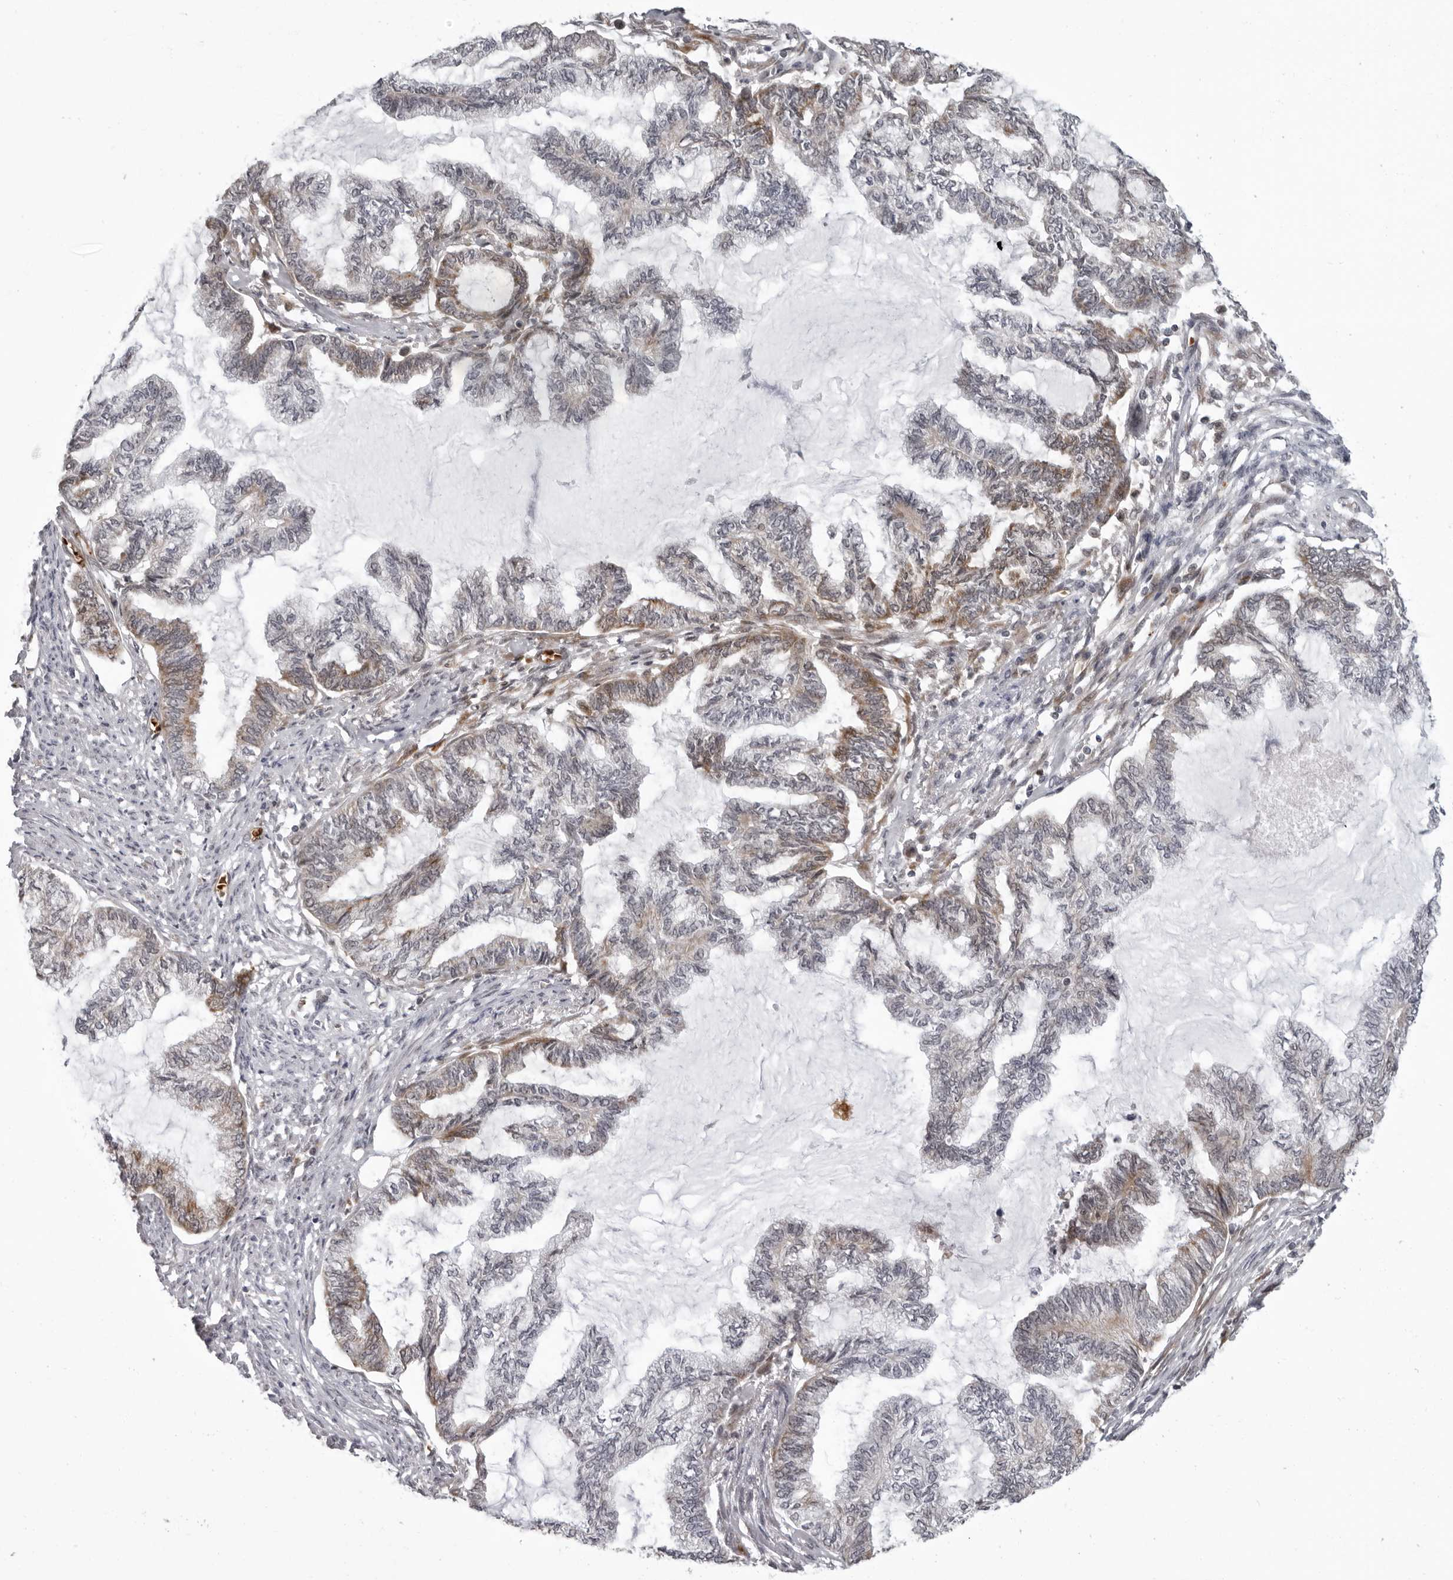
{"staining": {"intensity": "moderate", "quantity": "25%-75%", "location": "cytoplasmic/membranous"}, "tissue": "endometrial cancer", "cell_type": "Tumor cells", "image_type": "cancer", "snomed": [{"axis": "morphology", "description": "Adenocarcinoma, NOS"}, {"axis": "topography", "description": "Endometrium"}], "caption": "Moderate cytoplasmic/membranous protein expression is present in approximately 25%-75% of tumor cells in endometrial cancer (adenocarcinoma).", "gene": "THOP1", "patient": {"sex": "female", "age": 86}}